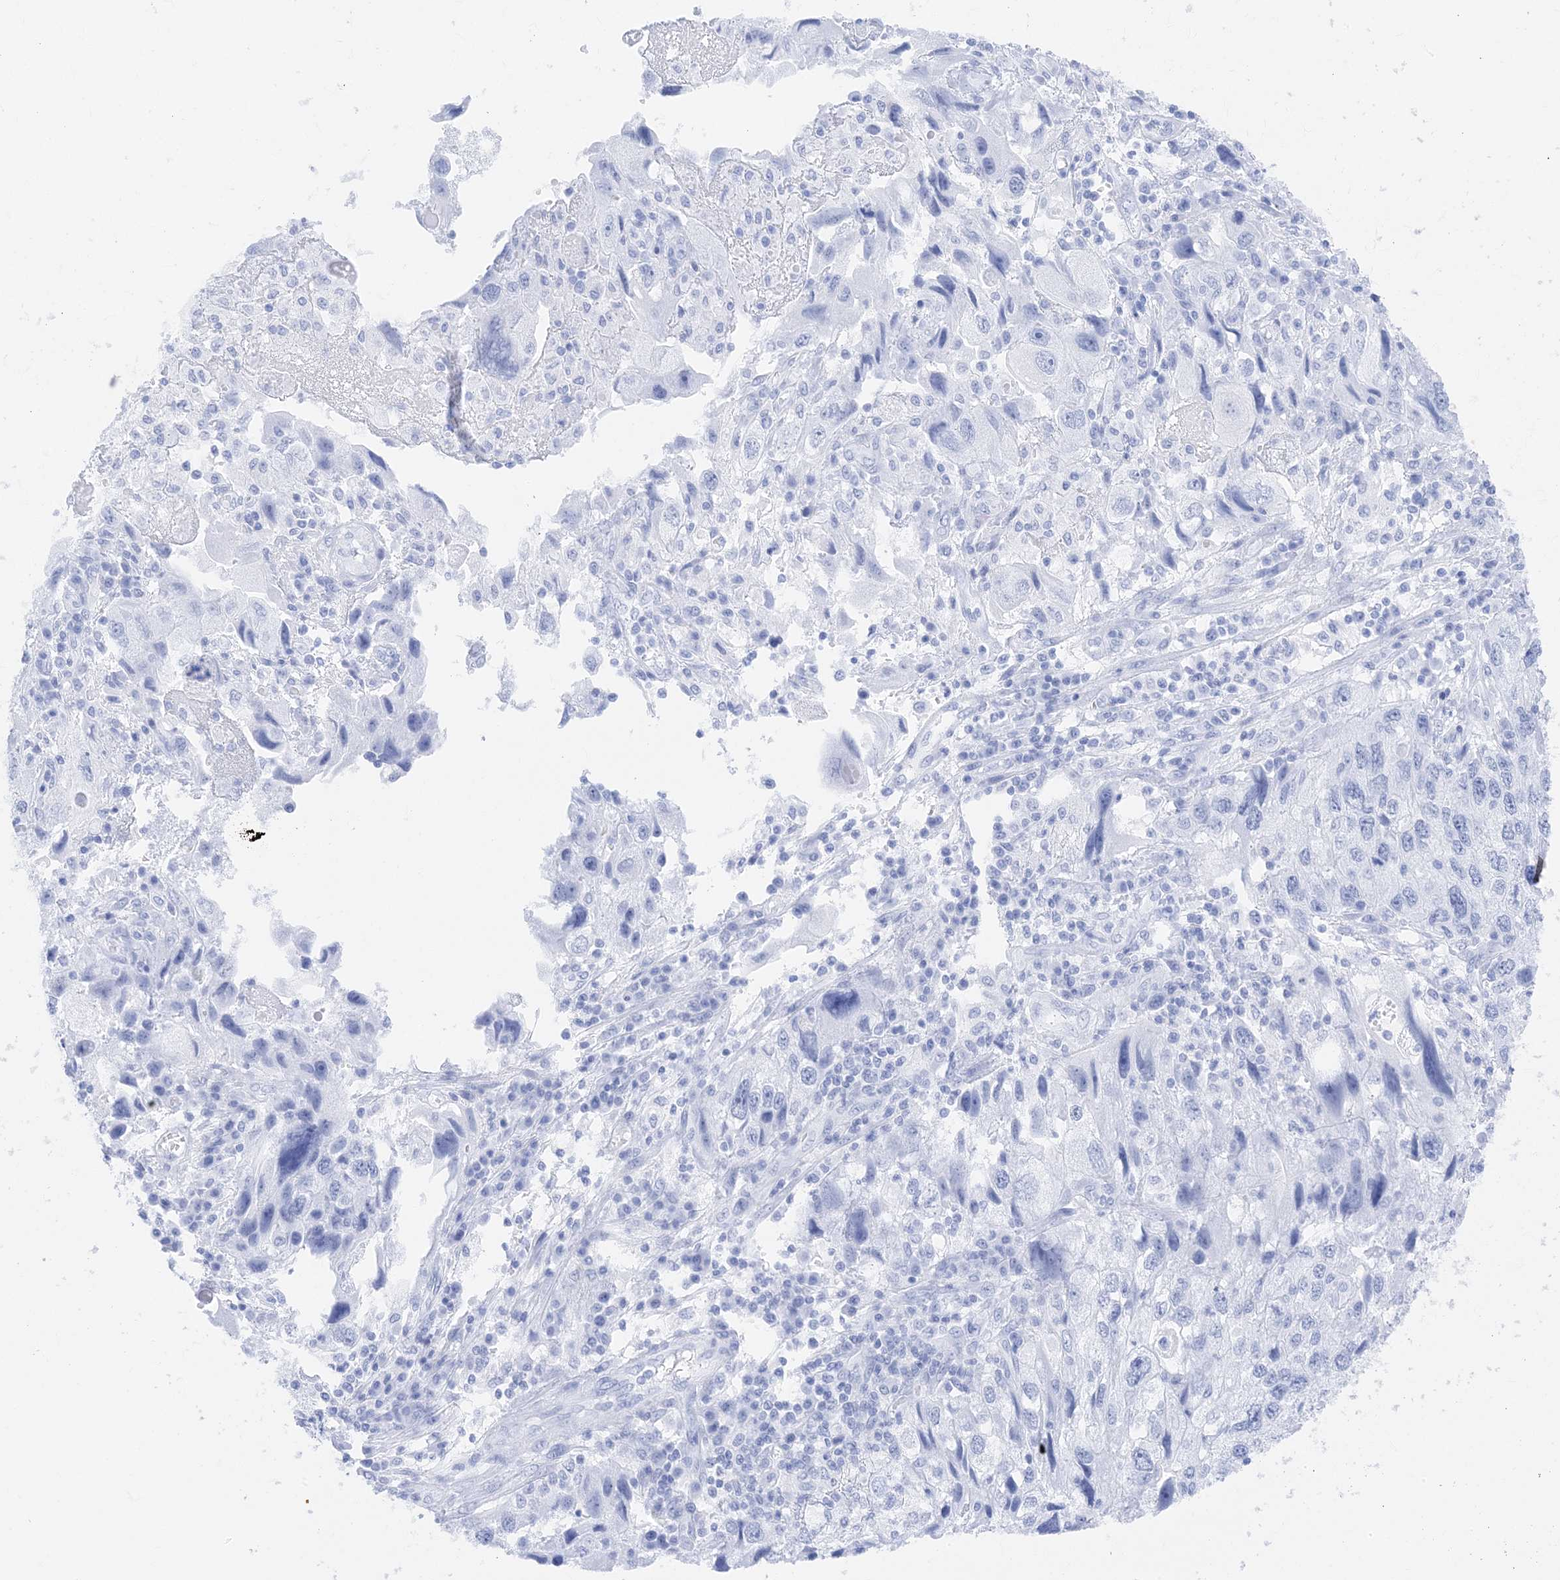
{"staining": {"intensity": "negative", "quantity": "none", "location": "none"}, "tissue": "endometrial cancer", "cell_type": "Tumor cells", "image_type": "cancer", "snomed": [{"axis": "morphology", "description": "Adenocarcinoma, NOS"}, {"axis": "topography", "description": "Endometrium"}], "caption": "A photomicrograph of adenocarcinoma (endometrial) stained for a protein exhibits no brown staining in tumor cells.", "gene": "MUC17", "patient": {"sex": "female", "age": 49}}